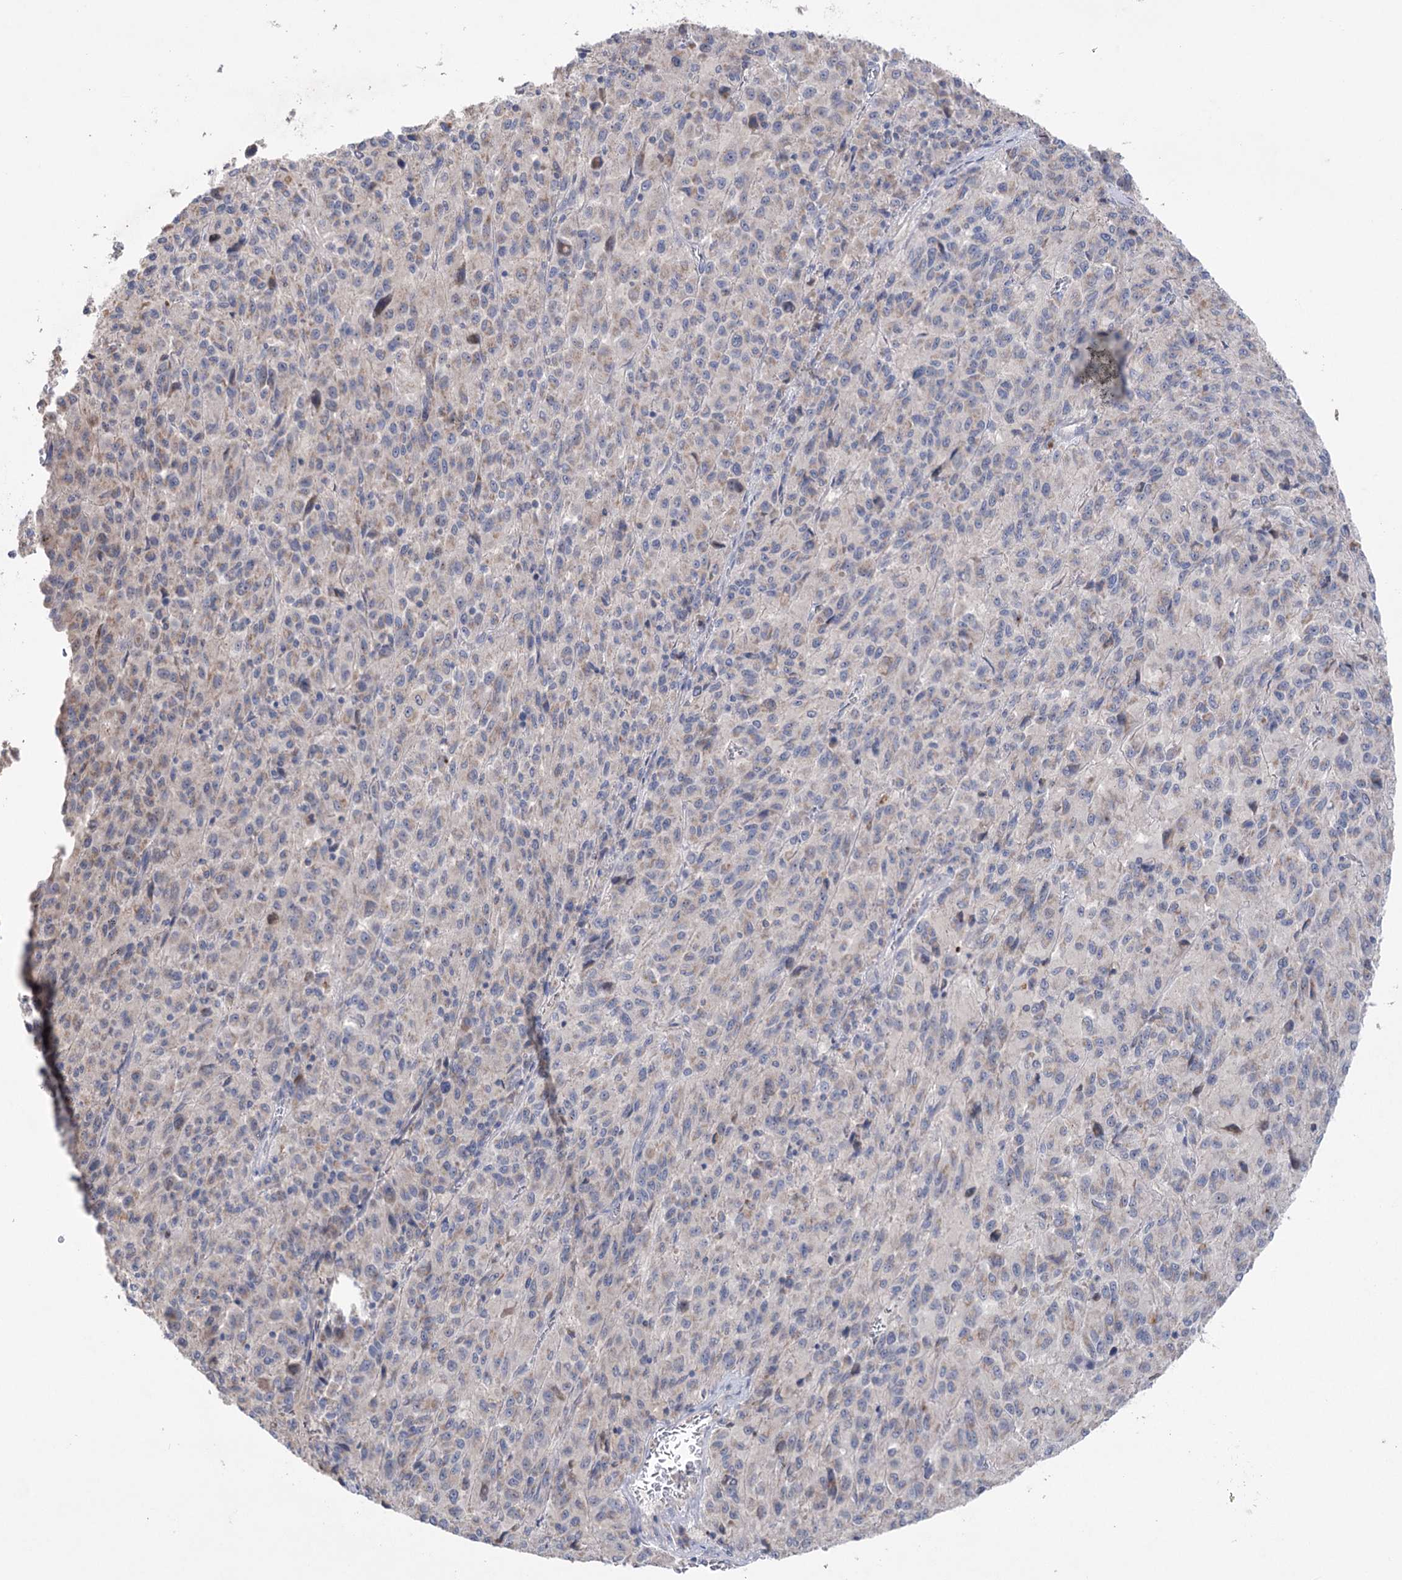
{"staining": {"intensity": "weak", "quantity": "<25%", "location": "cytoplasmic/membranous"}, "tissue": "melanoma", "cell_type": "Tumor cells", "image_type": "cancer", "snomed": [{"axis": "morphology", "description": "Malignant melanoma, Metastatic site"}, {"axis": "topography", "description": "Lung"}], "caption": "Histopathology image shows no significant protein expression in tumor cells of malignant melanoma (metastatic site).", "gene": "MTCH2", "patient": {"sex": "male", "age": 64}}